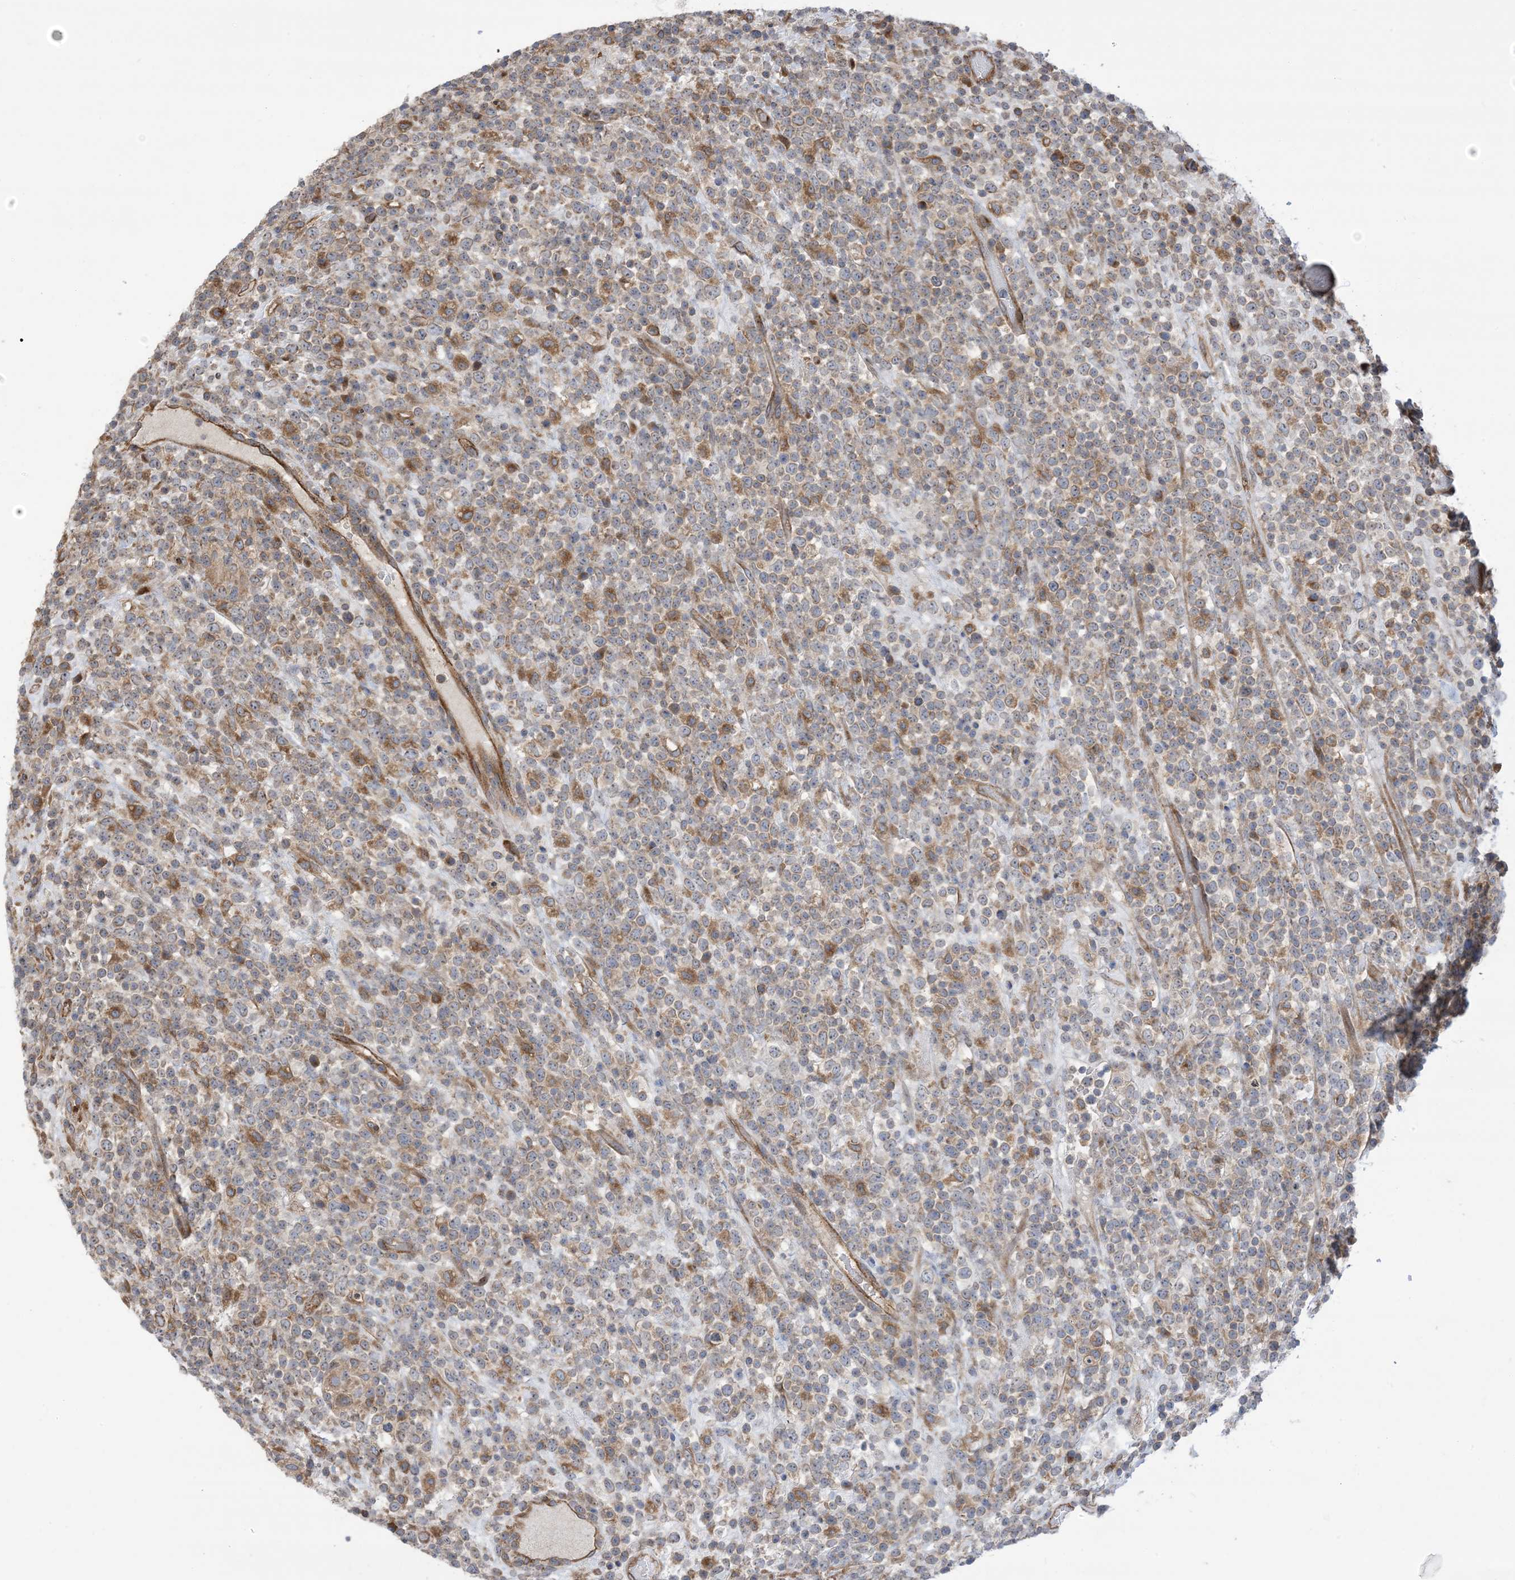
{"staining": {"intensity": "moderate", "quantity": "25%-75%", "location": "cytoplasmic/membranous"}, "tissue": "lymphoma", "cell_type": "Tumor cells", "image_type": "cancer", "snomed": [{"axis": "morphology", "description": "Malignant lymphoma, non-Hodgkin's type, High grade"}, {"axis": "topography", "description": "Colon"}], "caption": "Human malignant lymphoma, non-Hodgkin's type (high-grade) stained for a protein (brown) exhibits moderate cytoplasmic/membranous positive positivity in approximately 25%-75% of tumor cells.", "gene": "CLEC16A", "patient": {"sex": "female", "age": 53}}